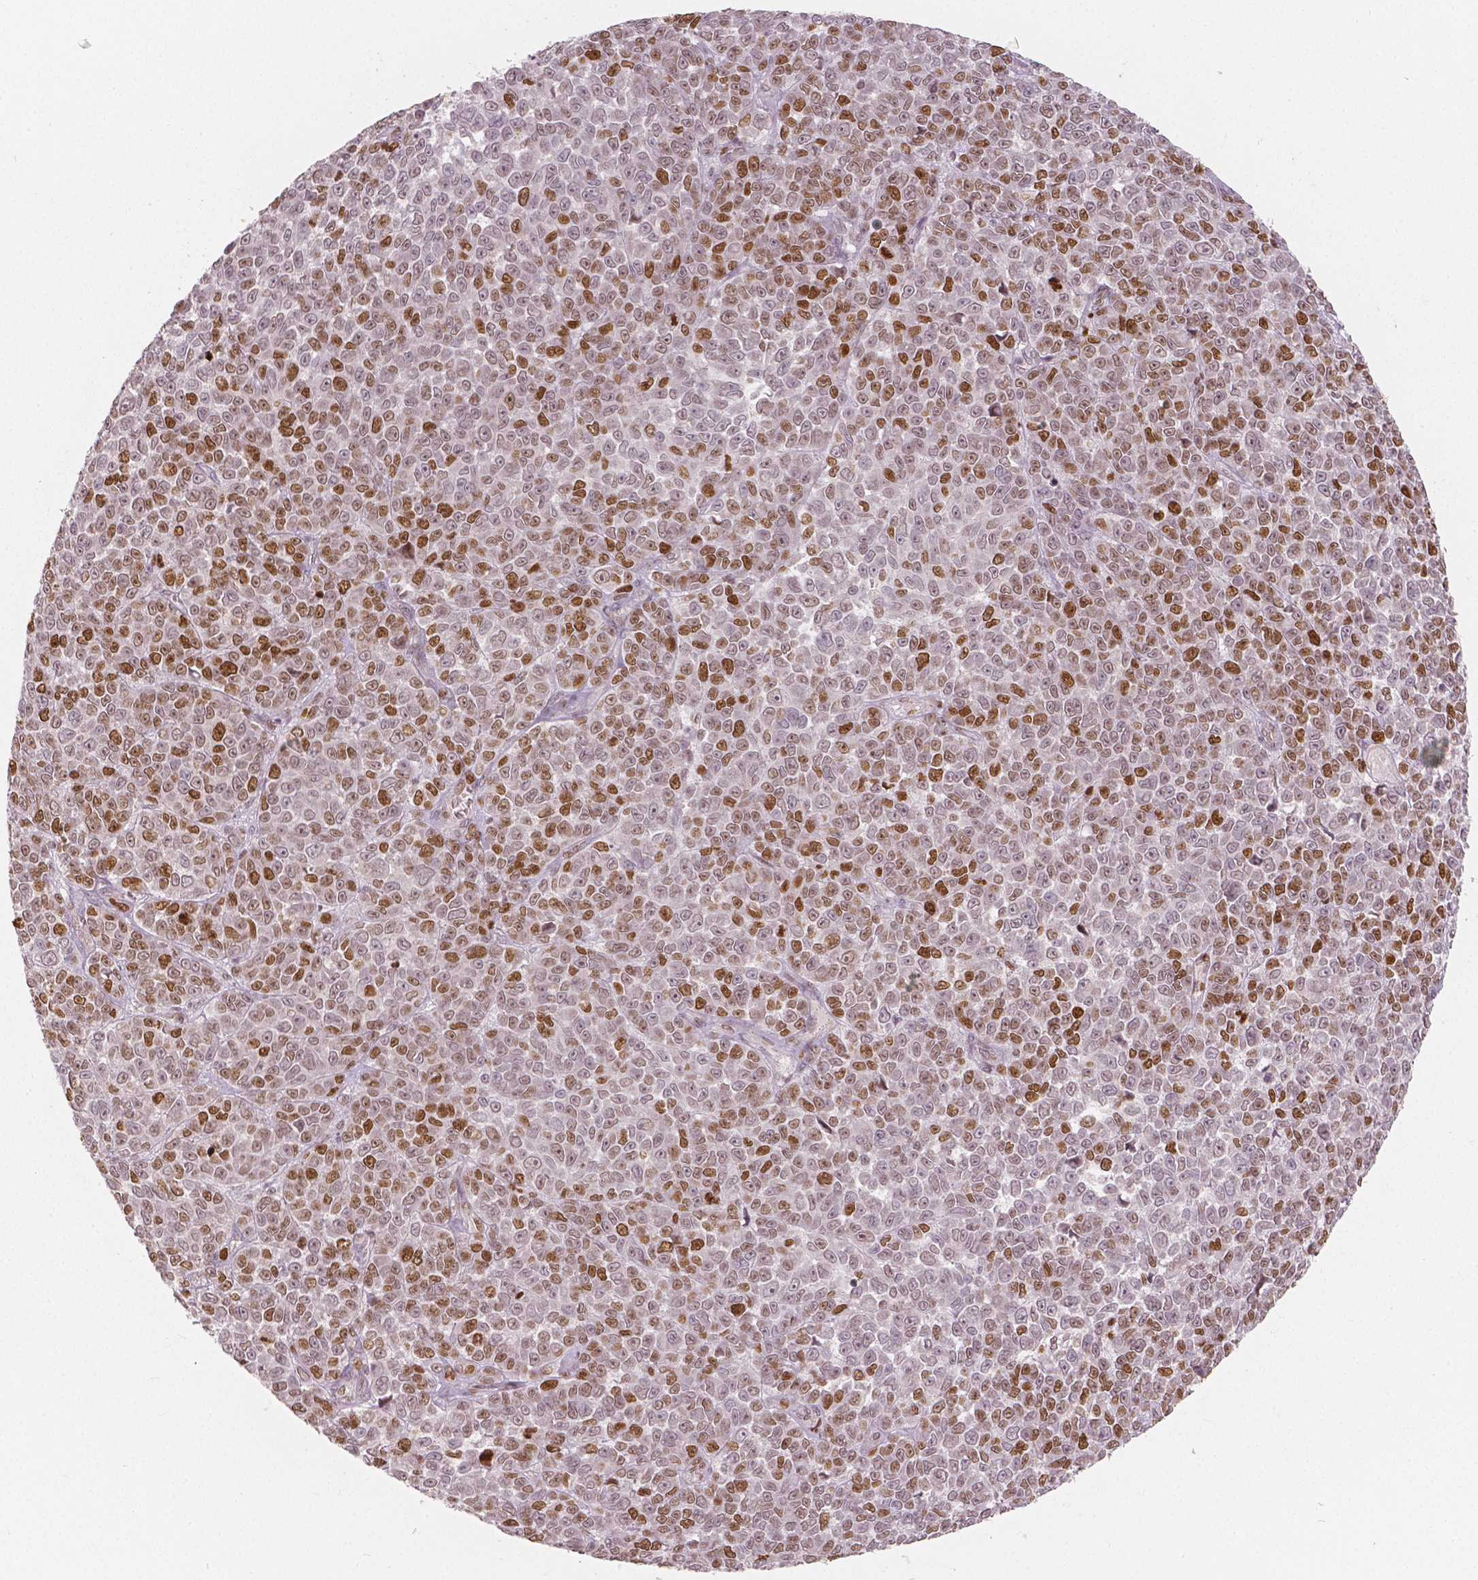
{"staining": {"intensity": "moderate", "quantity": "25%-75%", "location": "nuclear"}, "tissue": "melanoma", "cell_type": "Tumor cells", "image_type": "cancer", "snomed": [{"axis": "morphology", "description": "Malignant melanoma, NOS"}, {"axis": "topography", "description": "Skin"}], "caption": "Malignant melanoma tissue displays moderate nuclear staining in about 25%-75% of tumor cells", "gene": "NSD2", "patient": {"sex": "female", "age": 95}}